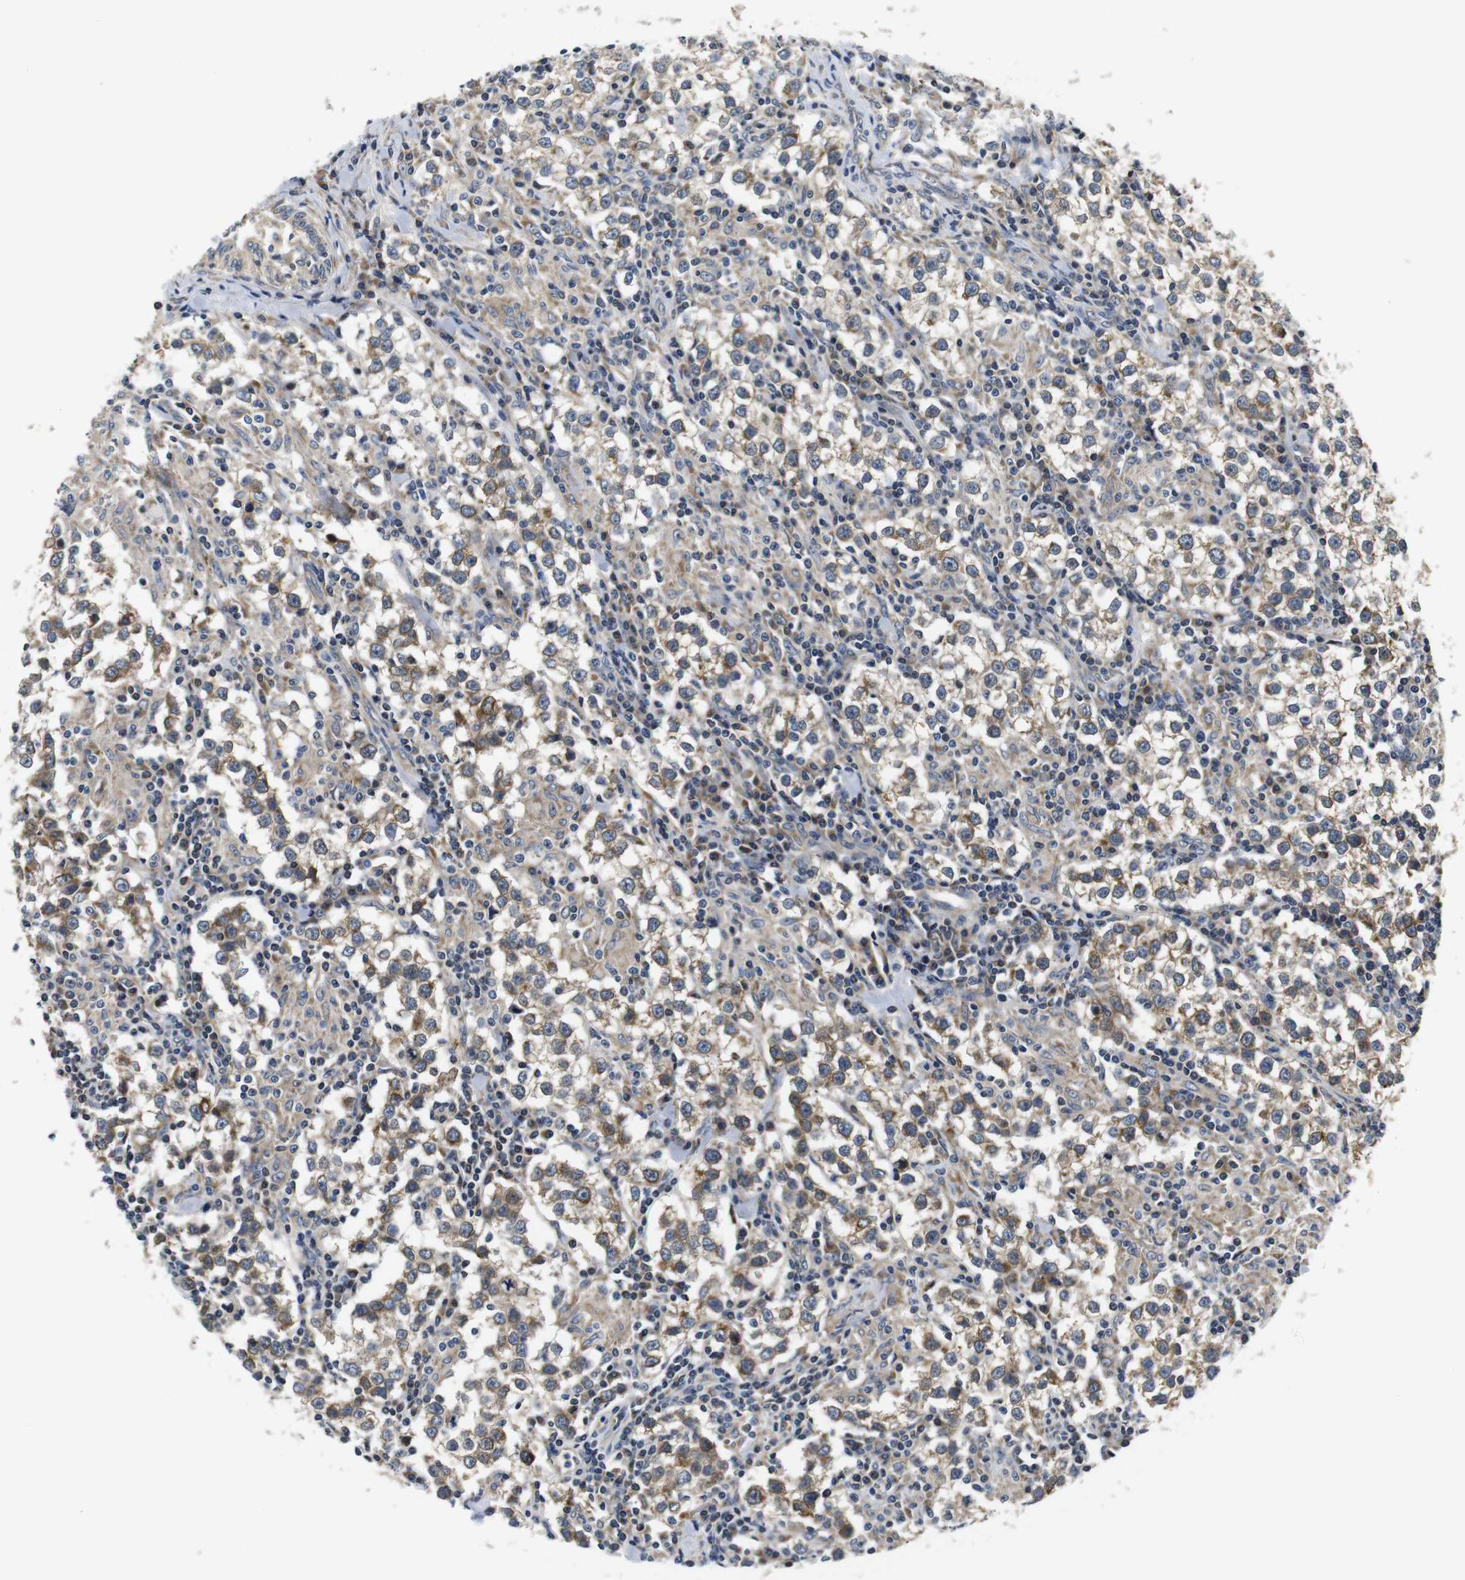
{"staining": {"intensity": "weak", "quantity": ">75%", "location": "cytoplasmic/membranous"}, "tissue": "testis cancer", "cell_type": "Tumor cells", "image_type": "cancer", "snomed": [{"axis": "morphology", "description": "Seminoma, NOS"}, {"axis": "morphology", "description": "Carcinoma, Embryonal, NOS"}, {"axis": "topography", "description": "Testis"}], "caption": "A photomicrograph of human testis cancer (seminoma) stained for a protein demonstrates weak cytoplasmic/membranous brown staining in tumor cells.", "gene": "FKBP14", "patient": {"sex": "male", "age": 36}}